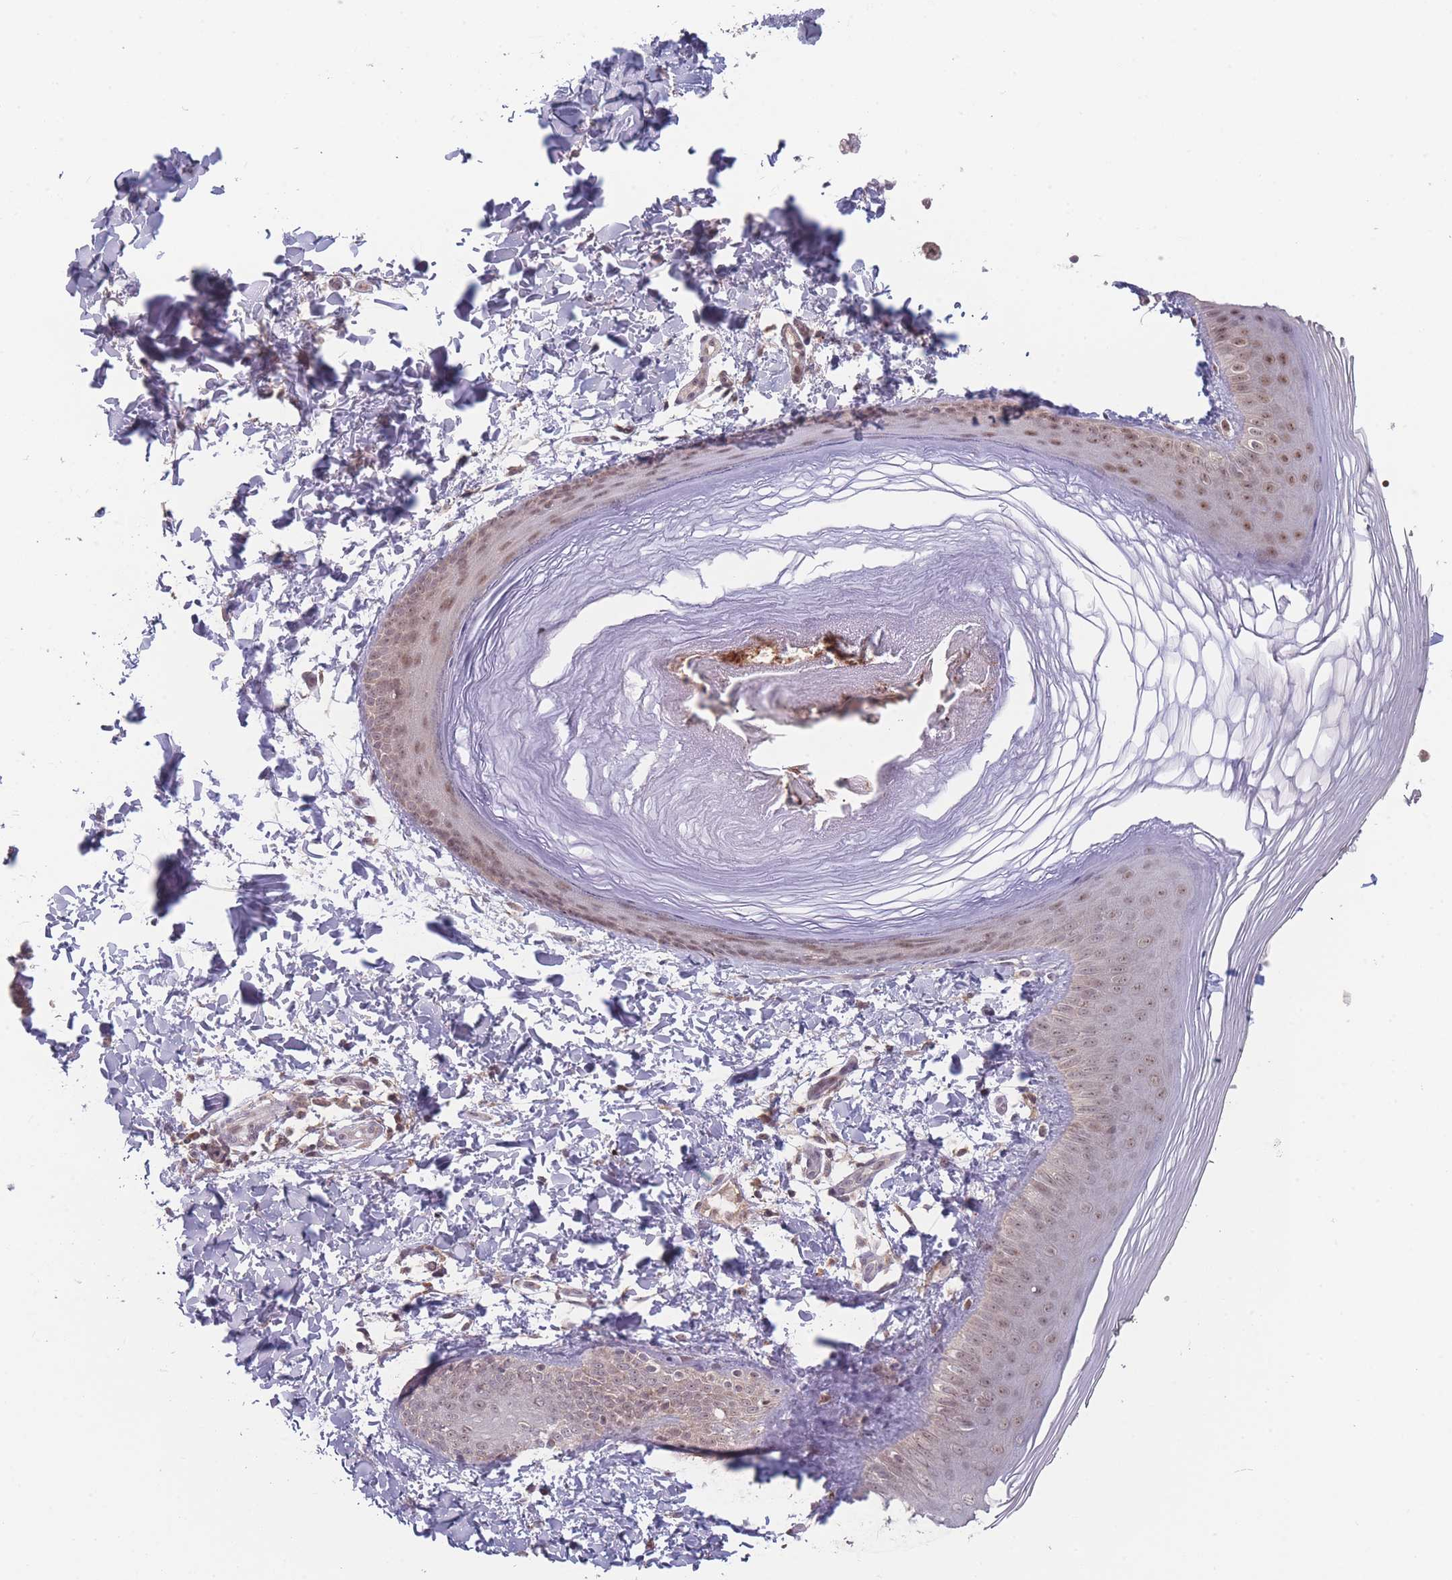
{"staining": {"intensity": "weak", "quantity": "25%-75%", "location": "nuclear"}, "tissue": "skin", "cell_type": "Epidermal cells", "image_type": "normal", "snomed": [{"axis": "morphology", "description": "Normal tissue, NOS"}, {"axis": "morphology", "description": "Inflammation, NOS"}, {"axis": "topography", "description": "Soft tissue"}, {"axis": "topography", "description": "Anal"}], "caption": "An IHC histopathology image of normal tissue is shown. Protein staining in brown highlights weak nuclear positivity in skin within epidermal cells. Using DAB (3,3'-diaminobenzidine) (brown) and hematoxylin (blue) stains, captured at high magnification using brightfield microscopy.", "gene": "TMEM232", "patient": {"sex": "female", "age": 15}}